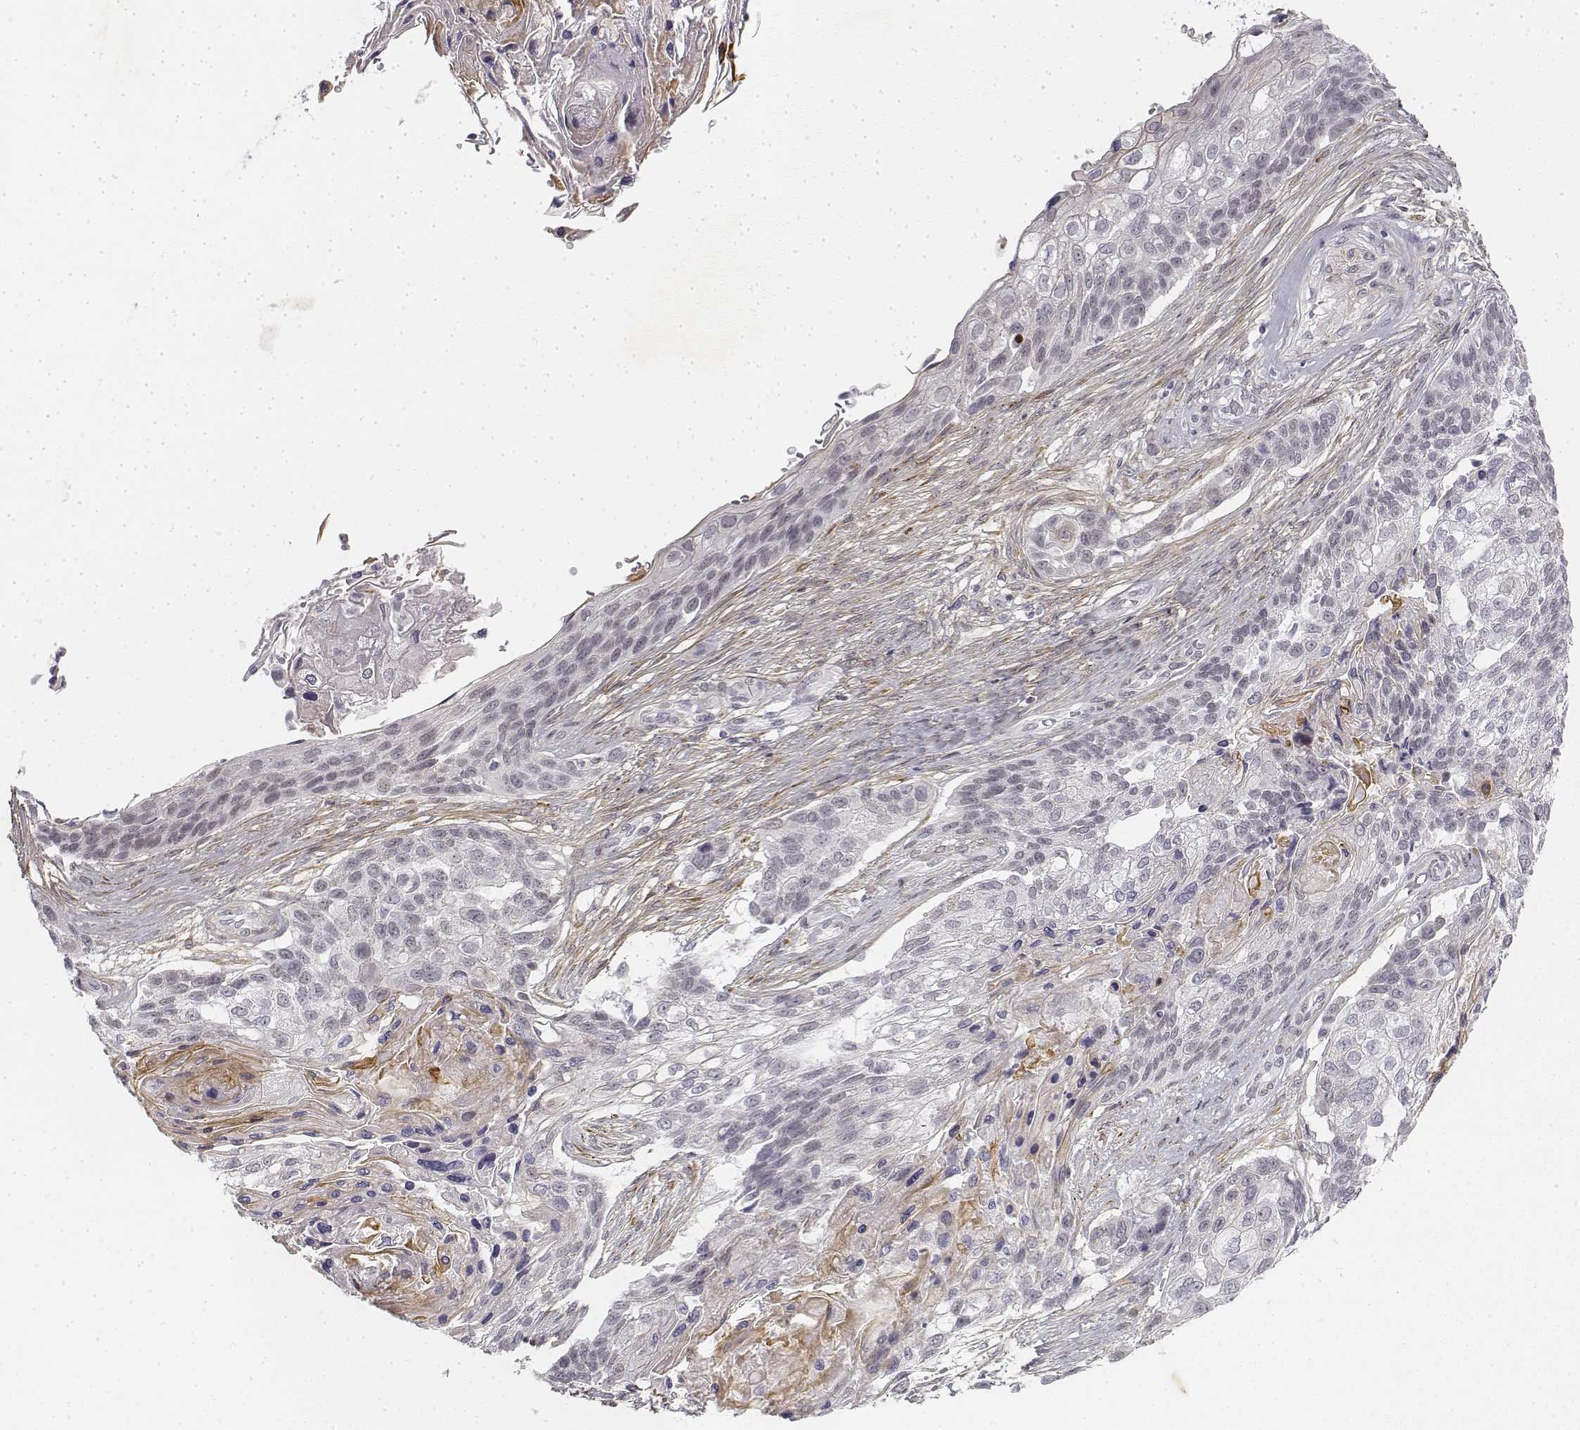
{"staining": {"intensity": "negative", "quantity": "none", "location": "none"}, "tissue": "lung cancer", "cell_type": "Tumor cells", "image_type": "cancer", "snomed": [{"axis": "morphology", "description": "Squamous cell carcinoma, NOS"}, {"axis": "topography", "description": "Lung"}], "caption": "Squamous cell carcinoma (lung) was stained to show a protein in brown. There is no significant staining in tumor cells. (Immunohistochemistry (ihc), brightfield microscopy, high magnification).", "gene": "KRT84", "patient": {"sex": "male", "age": 69}}